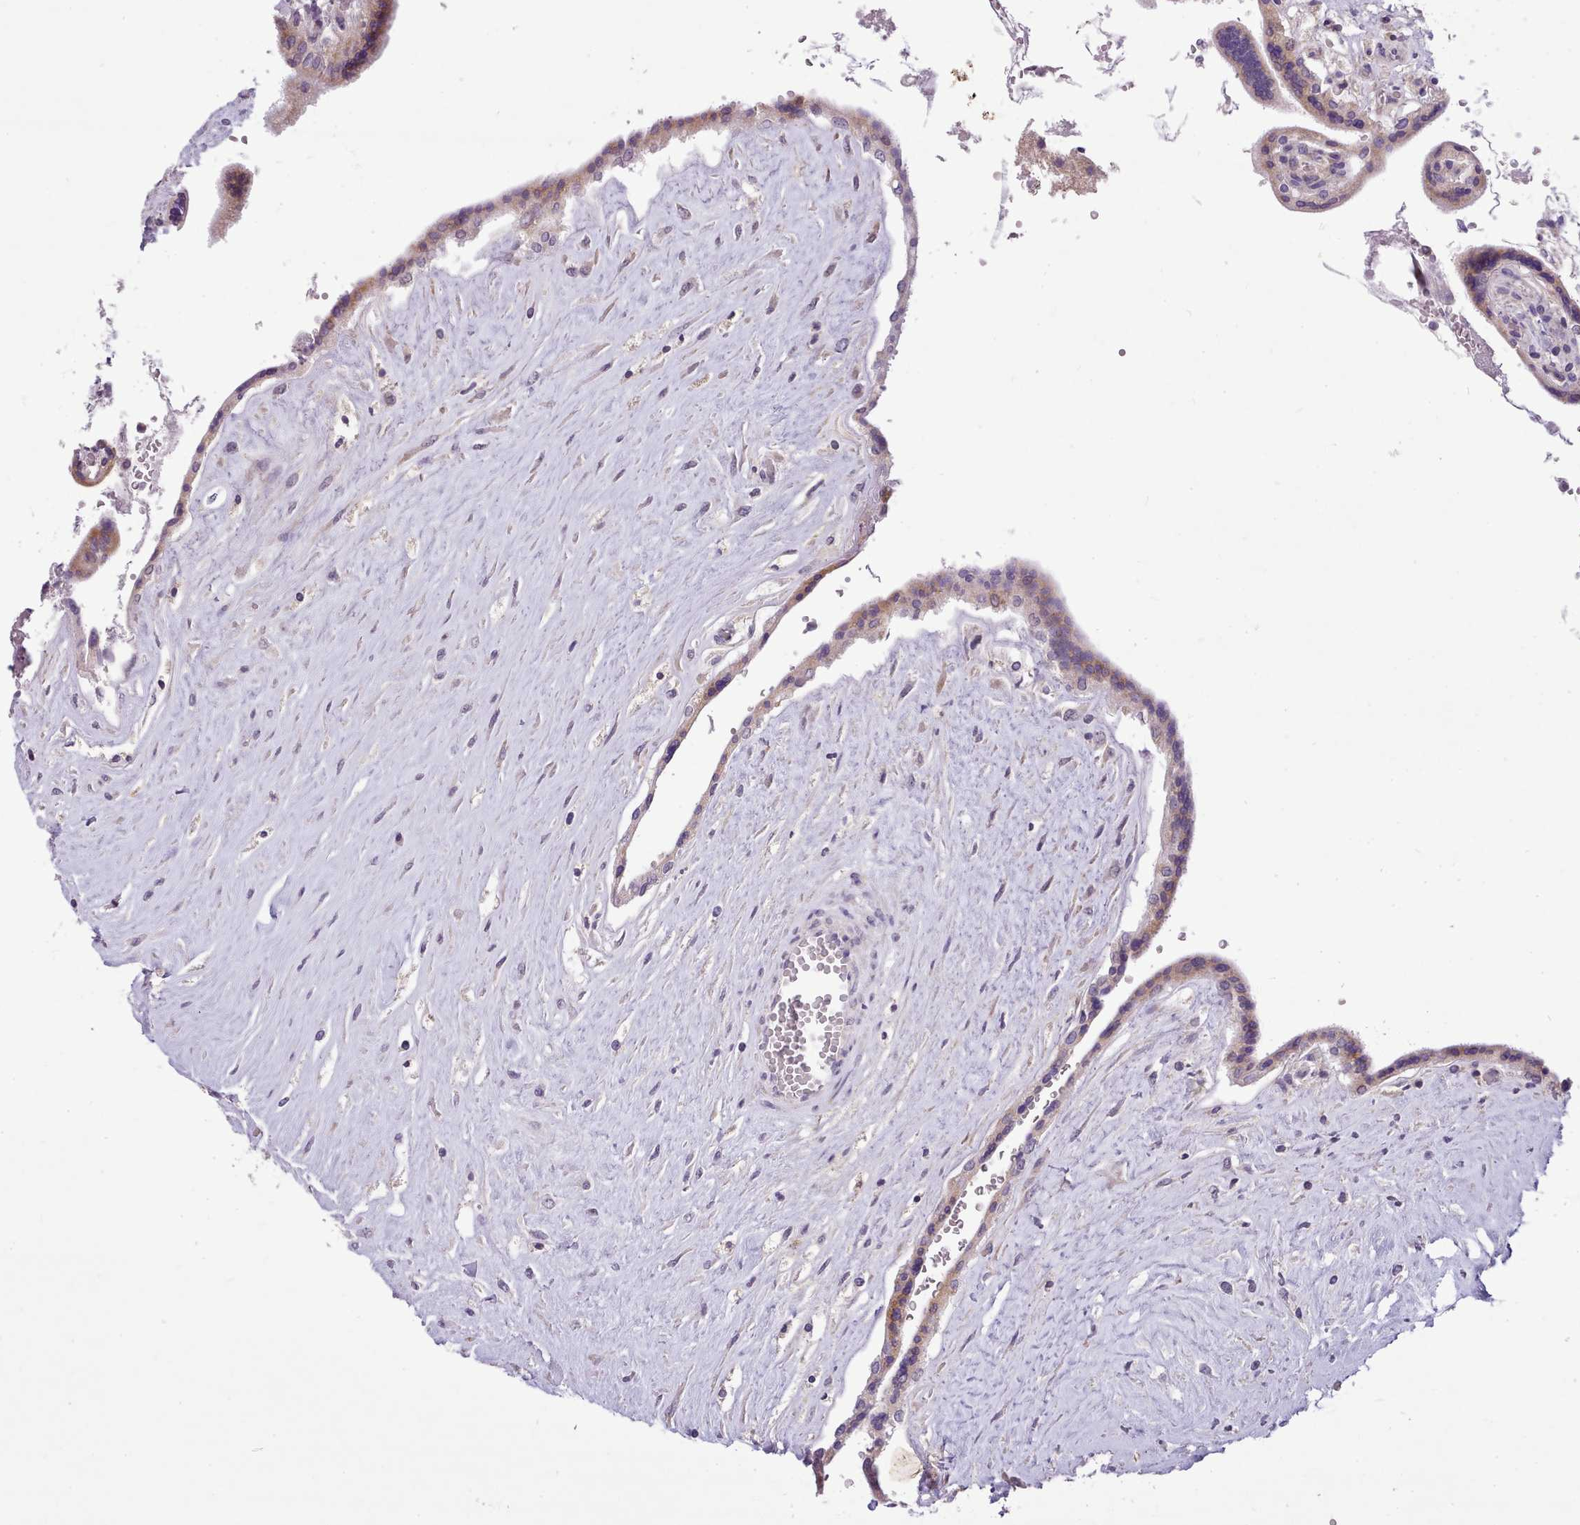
{"staining": {"intensity": "moderate", "quantity": "<25%", "location": "cytoplasmic/membranous"}, "tissue": "placenta", "cell_type": "Trophoblastic cells", "image_type": "normal", "snomed": [{"axis": "morphology", "description": "Normal tissue, NOS"}, {"axis": "topography", "description": "Placenta"}], "caption": "The immunohistochemical stain labels moderate cytoplasmic/membranous expression in trophoblastic cells of normal placenta.", "gene": "FAM83E", "patient": {"sex": "female", "age": 37}}